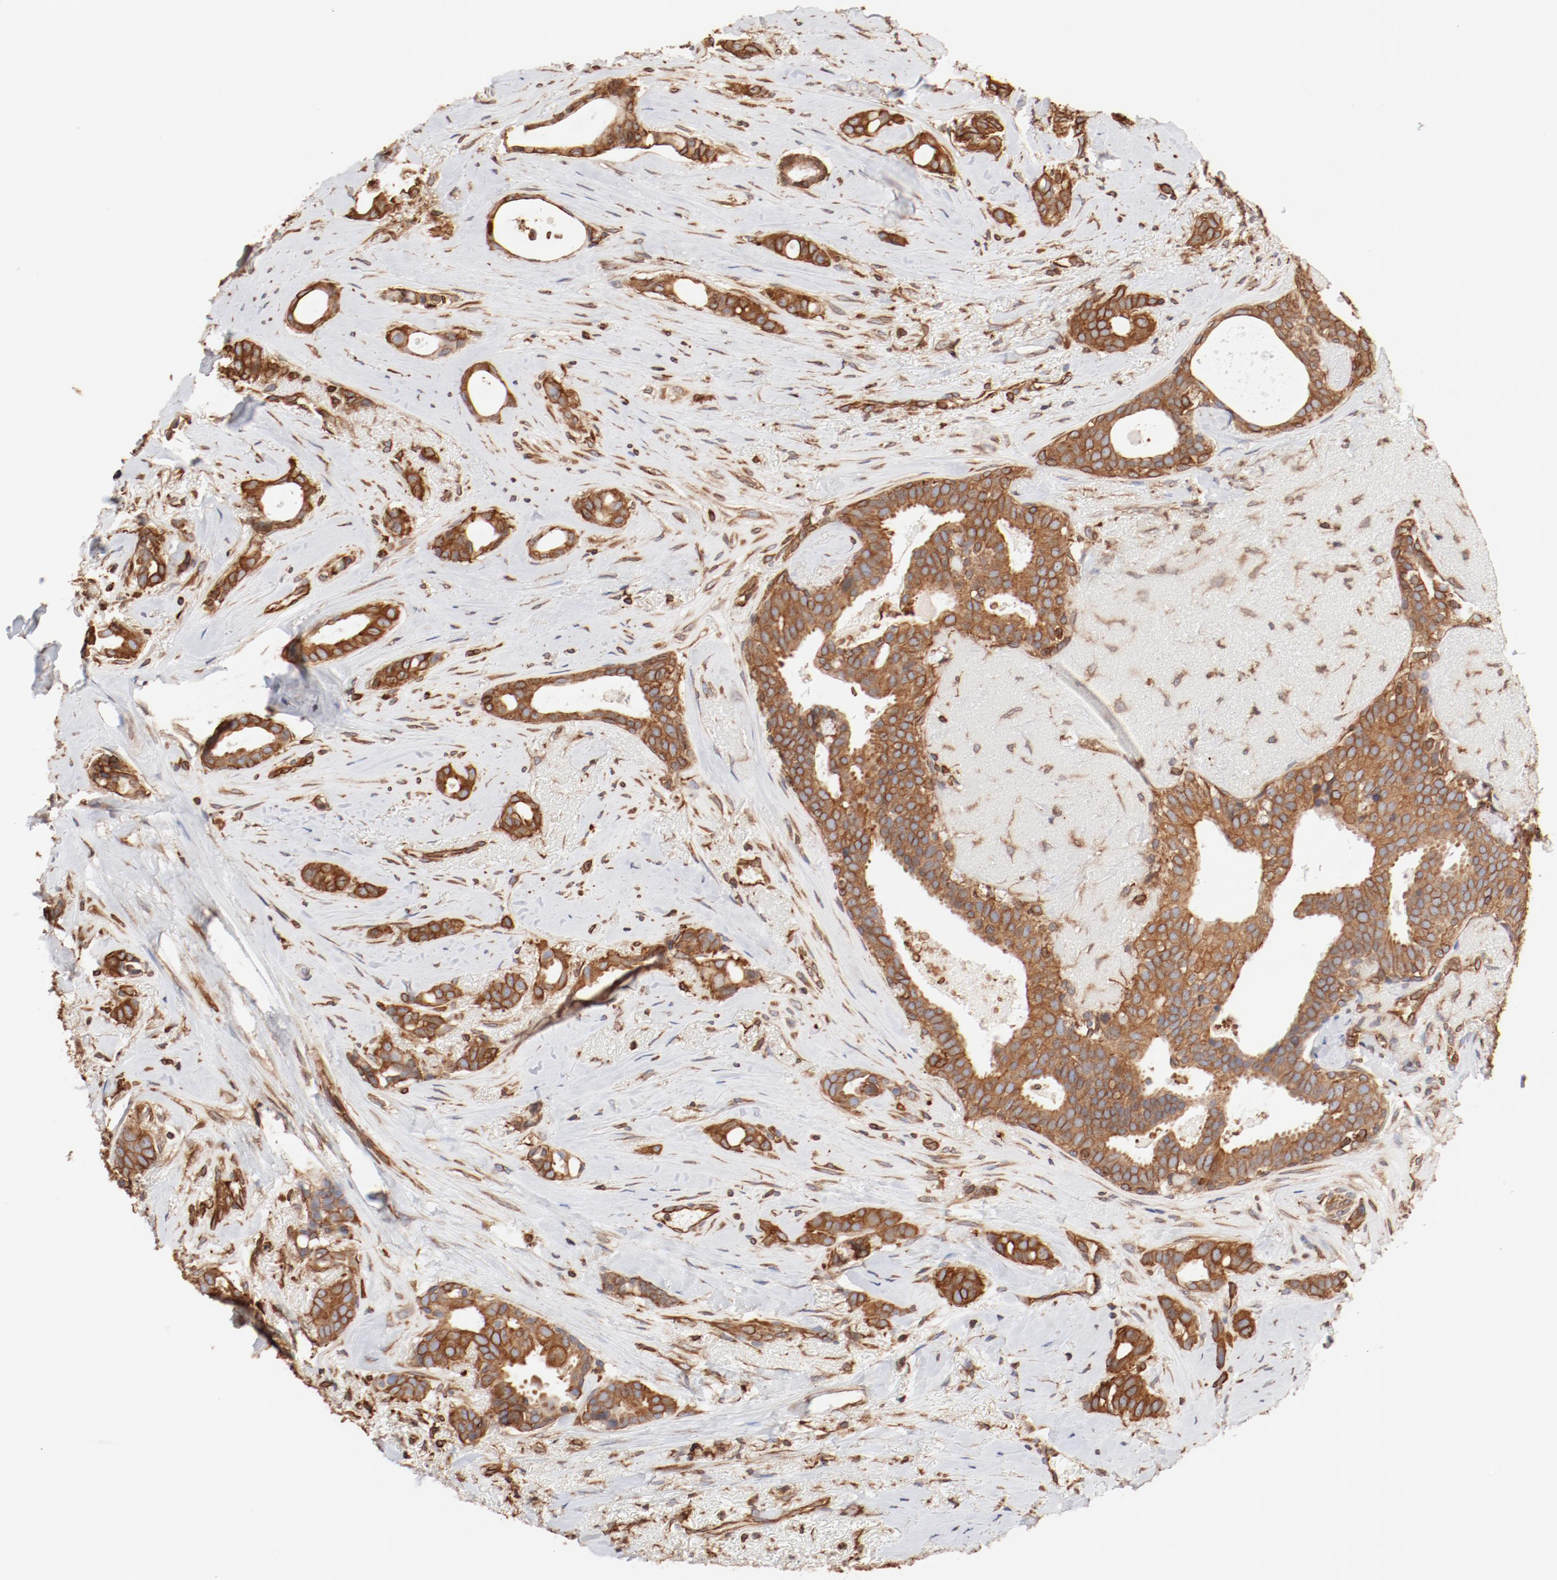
{"staining": {"intensity": "moderate", "quantity": ">75%", "location": "cytoplasmic/membranous"}, "tissue": "breast cancer", "cell_type": "Tumor cells", "image_type": "cancer", "snomed": [{"axis": "morphology", "description": "Duct carcinoma"}, {"axis": "topography", "description": "Breast"}], "caption": "A histopathology image of human intraductal carcinoma (breast) stained for a protein reveals moderate cytoplasmic/membranous brown staining in tumor cells.", "gene": "BCAP31", "patient": {"sex": "female", "age": 54}}